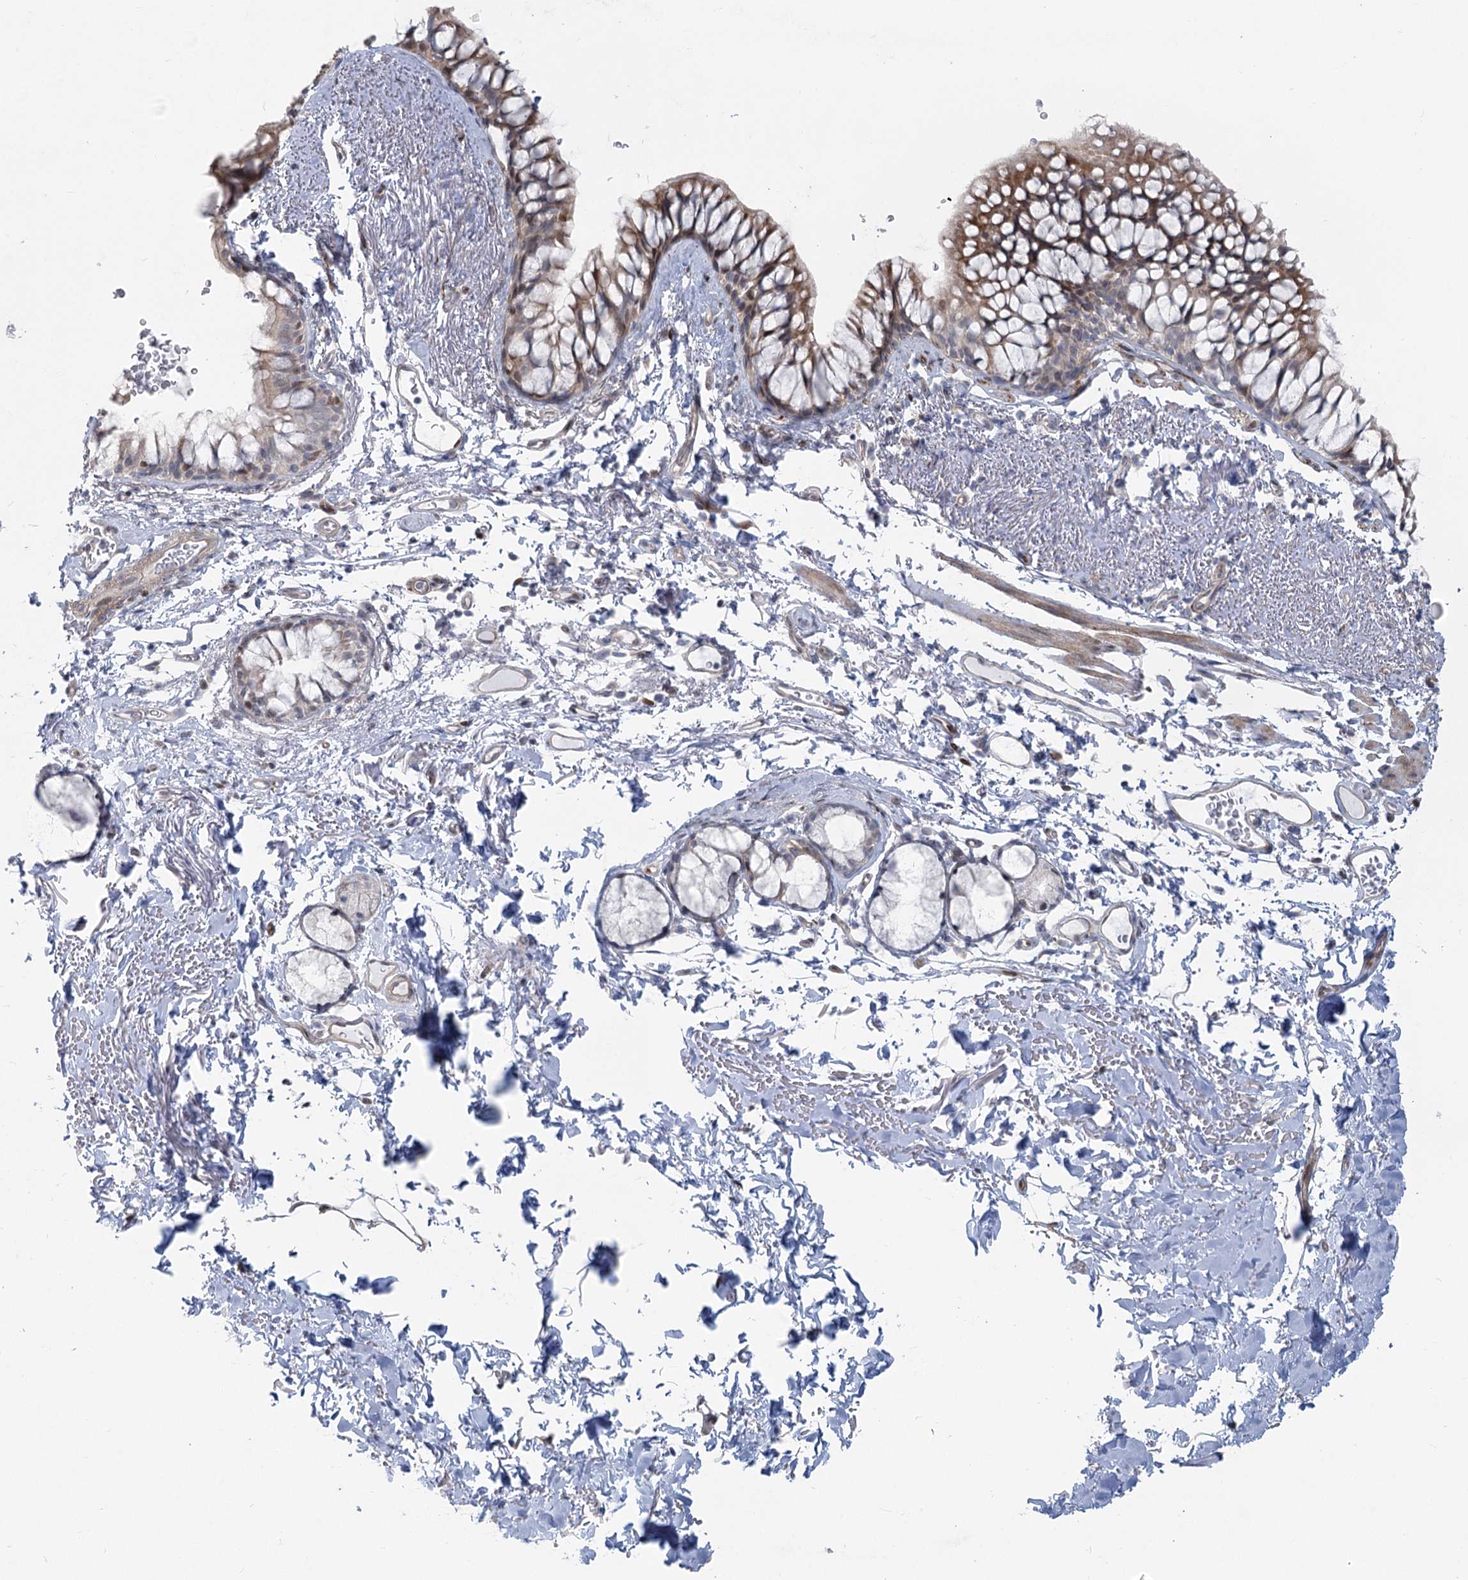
{"staining": {"intensity": "moderate", "quantity": "25%-75%", "location": "cytoplasmic/membranous,nuclear"}, "tissue": "bronchus", "cell_type": "Respiratory epithelial cells", "image_type": "normal", "snomed": [{"axis": "morphology", "description": "Normal tissue, NOS"}, {"axis": "topography", "description": "Cartilage tissue"}, {"axis": "topography", "description": "Bronchus"}], "caption": "DAB immunohistochemical staining of benign human bronchus reveals moderate cytoplasmic/membranous,nuclear protein staining in approximately 25%-75% of respiratory epithelial cells.", "gene": "ABITRAM", "patient": {"sex": "female", "age": 73}}